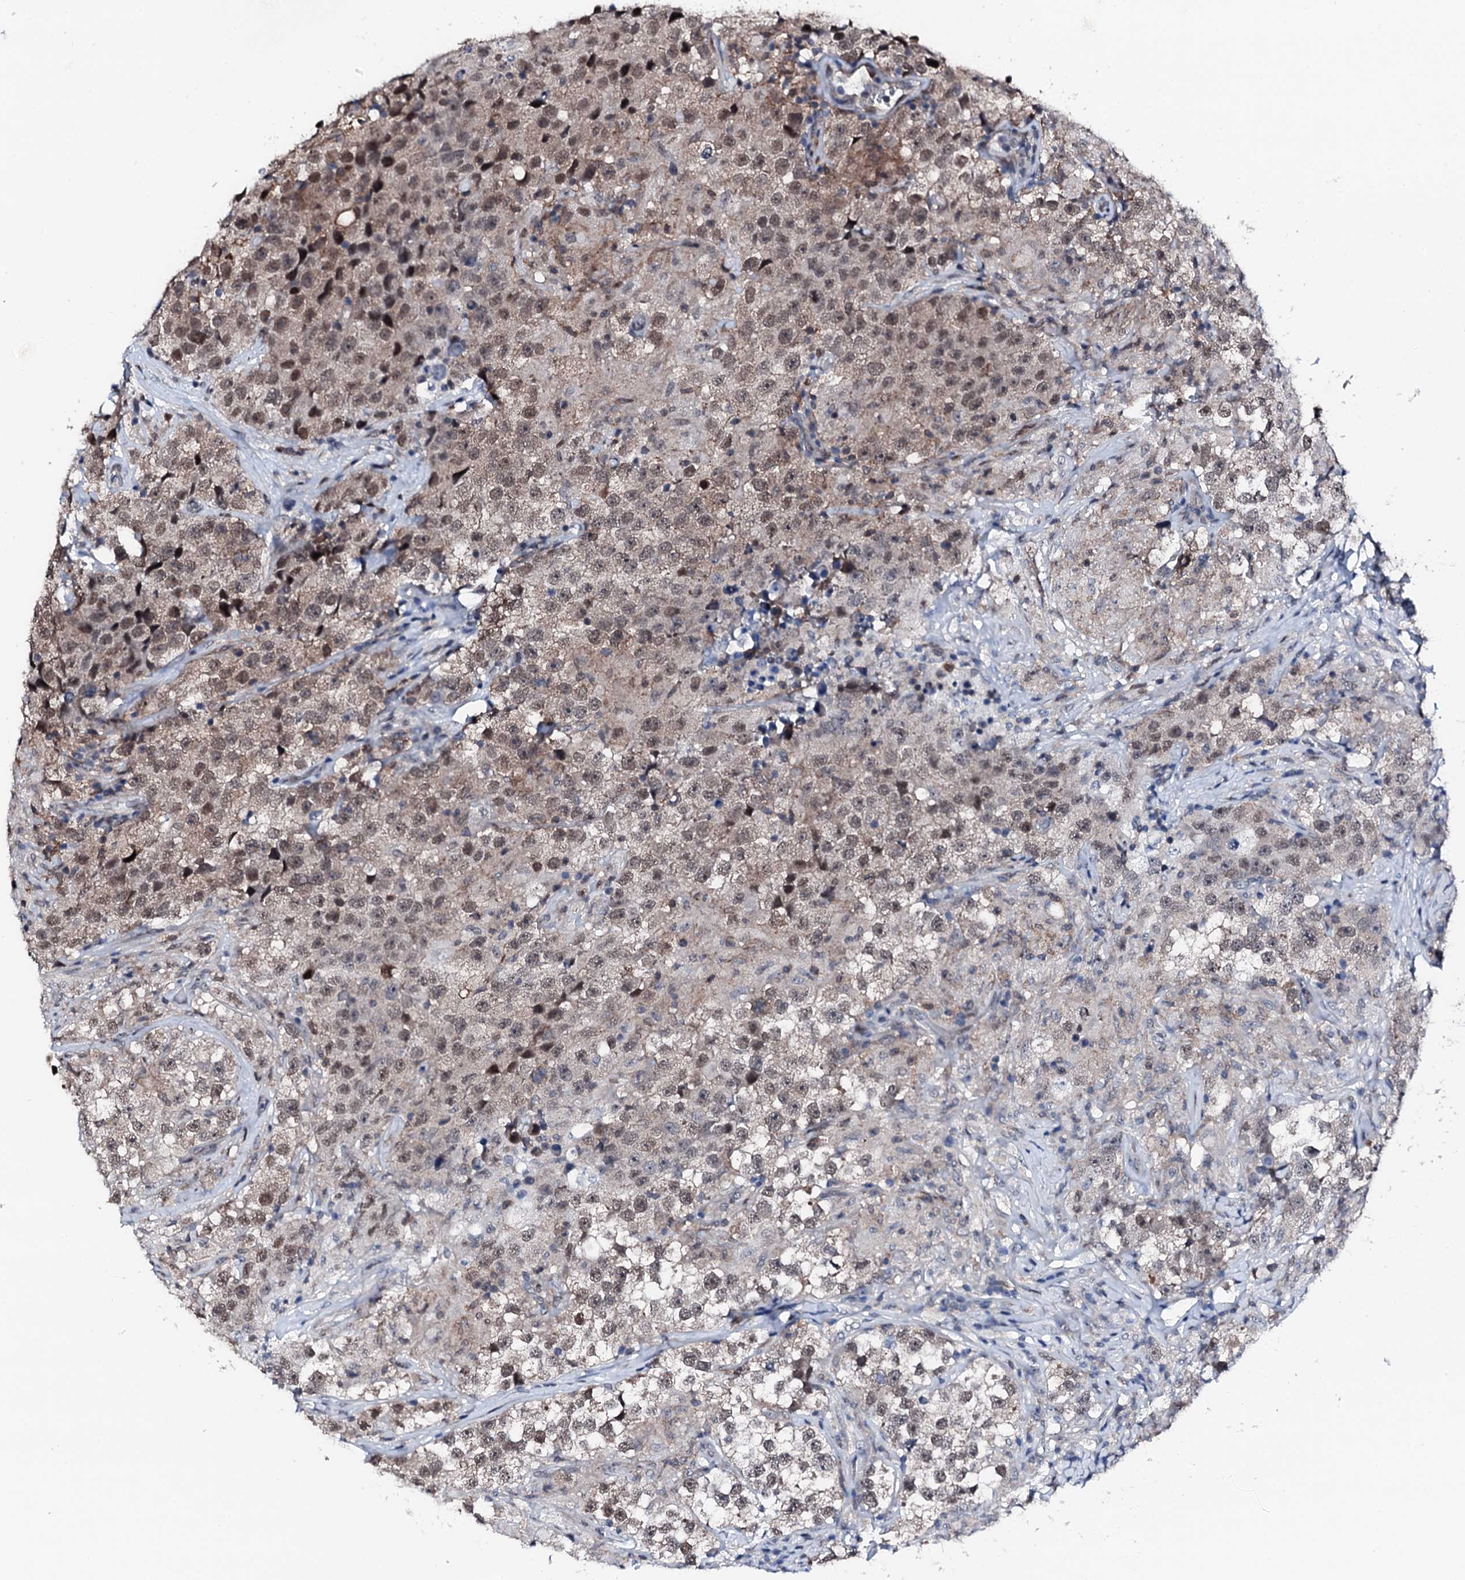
{"staining": {"intensity": "moderate", "quantity": ">75%", "location": "nuclear"}, "tissue": "testis cancer", "cell_type": "Tumor cells", "image_type": "cancer", "snomed": [{"axis": "morphology", "description": "Seminoma, NOS"}, {"axis": "topography", "description": "Testis"}], "caption": "Testis cancer (seminoma) tissue displays moderate nuclear staining in about >75% of tumor cells (DAB (3,3'-diaminobenzidine) IHC with brightfield microscopy, high magnification).", "gene": "TRAFD1", "patient": {"sex": "male", "age": 46}}